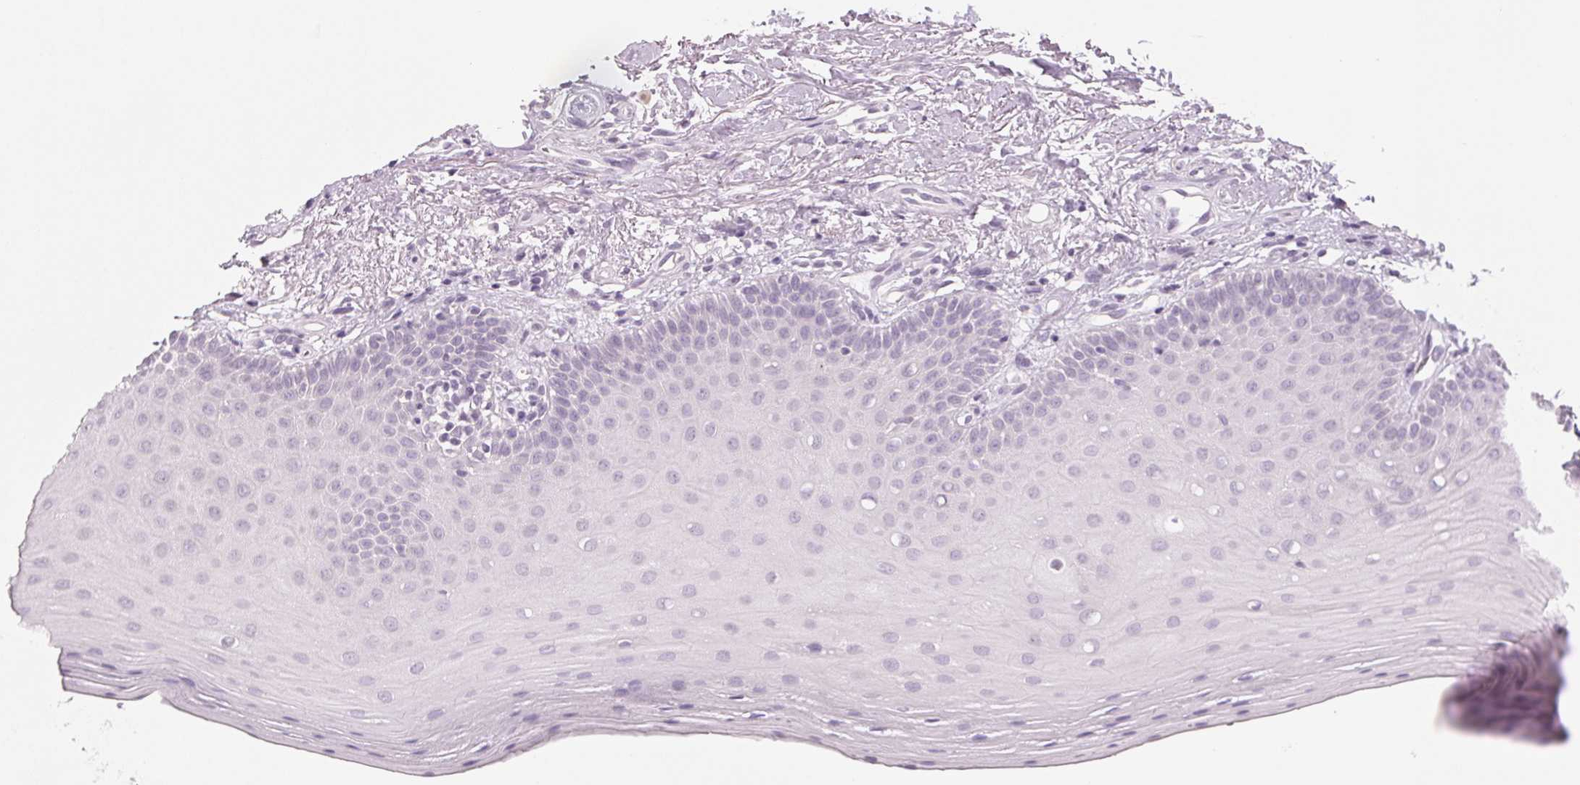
{"staining": {"intensity": "negative", "quantity": "none", "location": "none"}, "tissue": "oral mucosa", "cell_type": "Squamous epithelial cells", "image_type": "normal", "snomed": [{"axis": "morphology", "description": "Normal tissue, NOS"}, {"axis": "morphology", "description": "Normal morphology"}, {"axis": "topography", "description": "Oral tissue"}], "caption": "Oral mucosa was stained to show a protein in brown. There is no significant expression in squamous epithelial cells. Brightfield microscopy of IHC stained with DAB (brown) and hematoxylin (blue), captured at high magnification.", "gene": "EHHADH", "patient": {"sex": "female", "age": 76}}